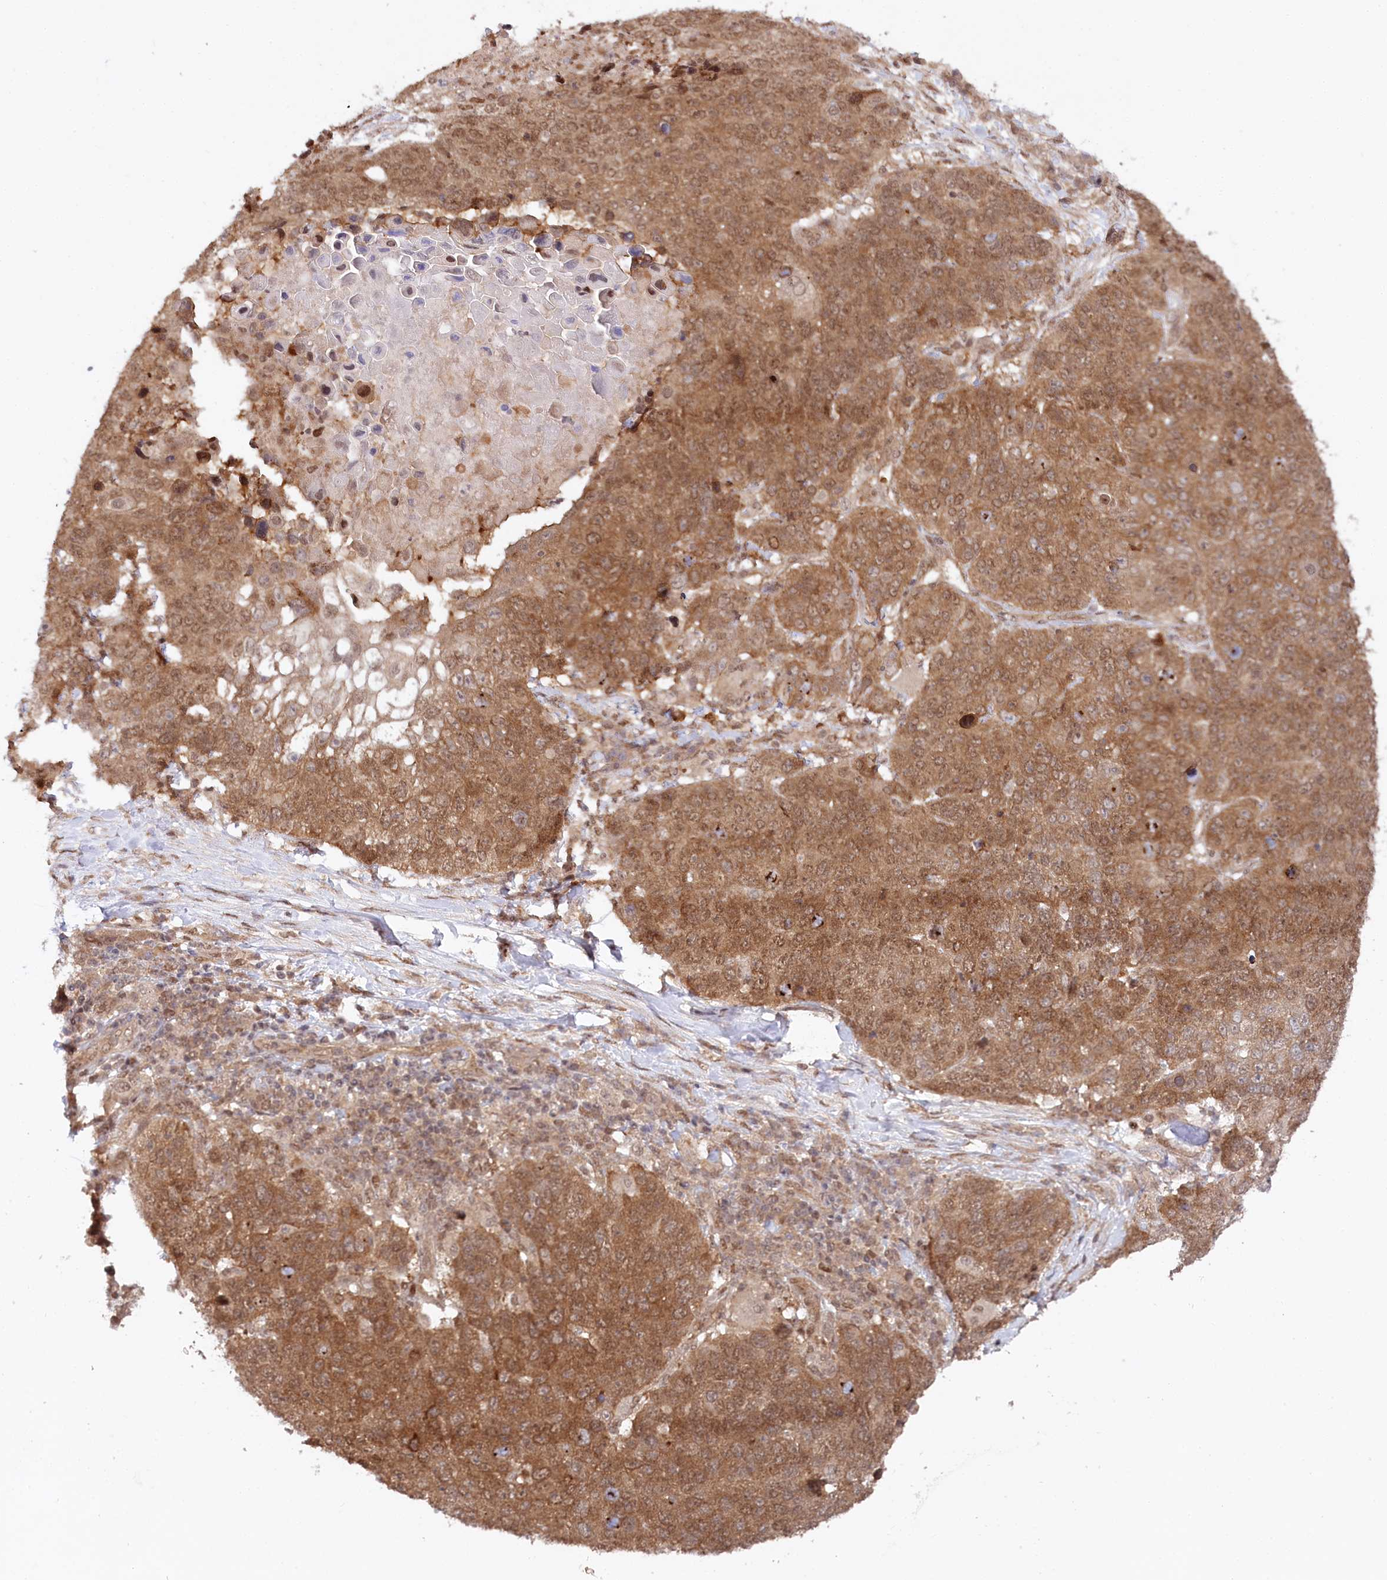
{"staining": {"intensity": "moderate", "quantity": ">75%", "location": "cytoplasmic/membranous,nuclear"}, "tissue": "lung cancer", "cell_type": "Tumor cells", "image_type": "cancer", "snomed": [{"axis": "morphology", "description": "Normal tissue, NOS"}, {"axis": "morphology", "description": "Squamous cell carcinoma, NOS"}, {"axis": "topography", "description": "Lymph node"}, {"axis": "topography", "description": "Lung"}], "caption": "An immunohistochemistry (IHC) photomicrograph of neoplastic tissue is shown. Protein staining in brown labels moderate cytoplasmic/membranous and nuclear positivity in lung squamous cell carcinoma within tumor cells.", "gene": "CCDC65", "patient": {"sex": "male", "age": 66}}